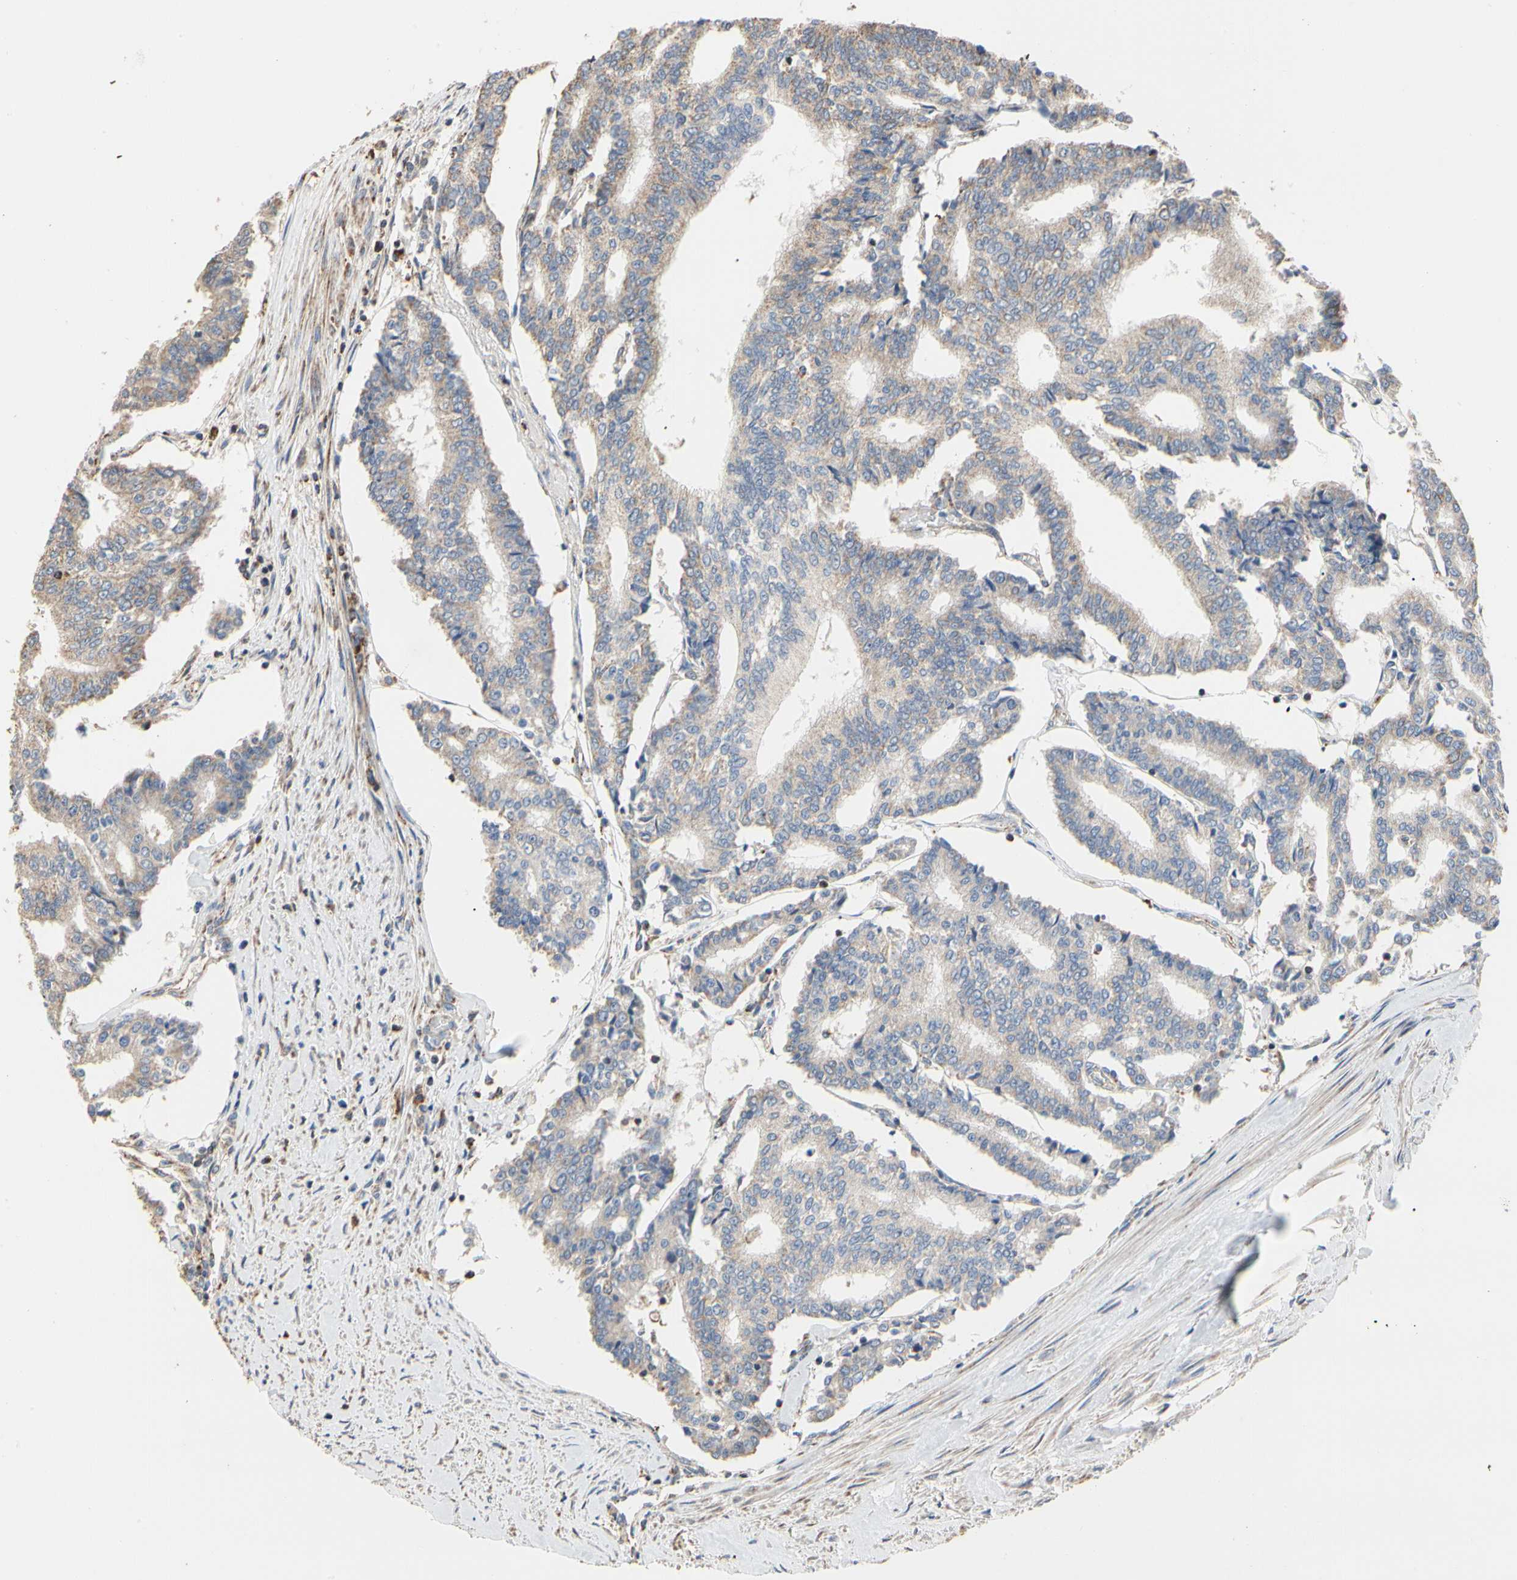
{"staining": {"intensity": "weak", "quantity": "25%-75%", "location": "cytoplasmic/membranous"}, "tissue": "prostate cancer", "cell_type": "Tumor cells", "image_type": "cancer", "snomed": [{"axis": "morphology", "description": "Adenocarcinoma, High grade"}, {"axis": "topography", "description": "Prostate"}], "caption": "The image displays staining of prostate high-grade adenocarcinoma, revealing weak cytoplasmic/membranous protein expression (brown color) within tumor cells.", "gene": "TUBA1A", "patient": {"sex": "male", "age": 55}}